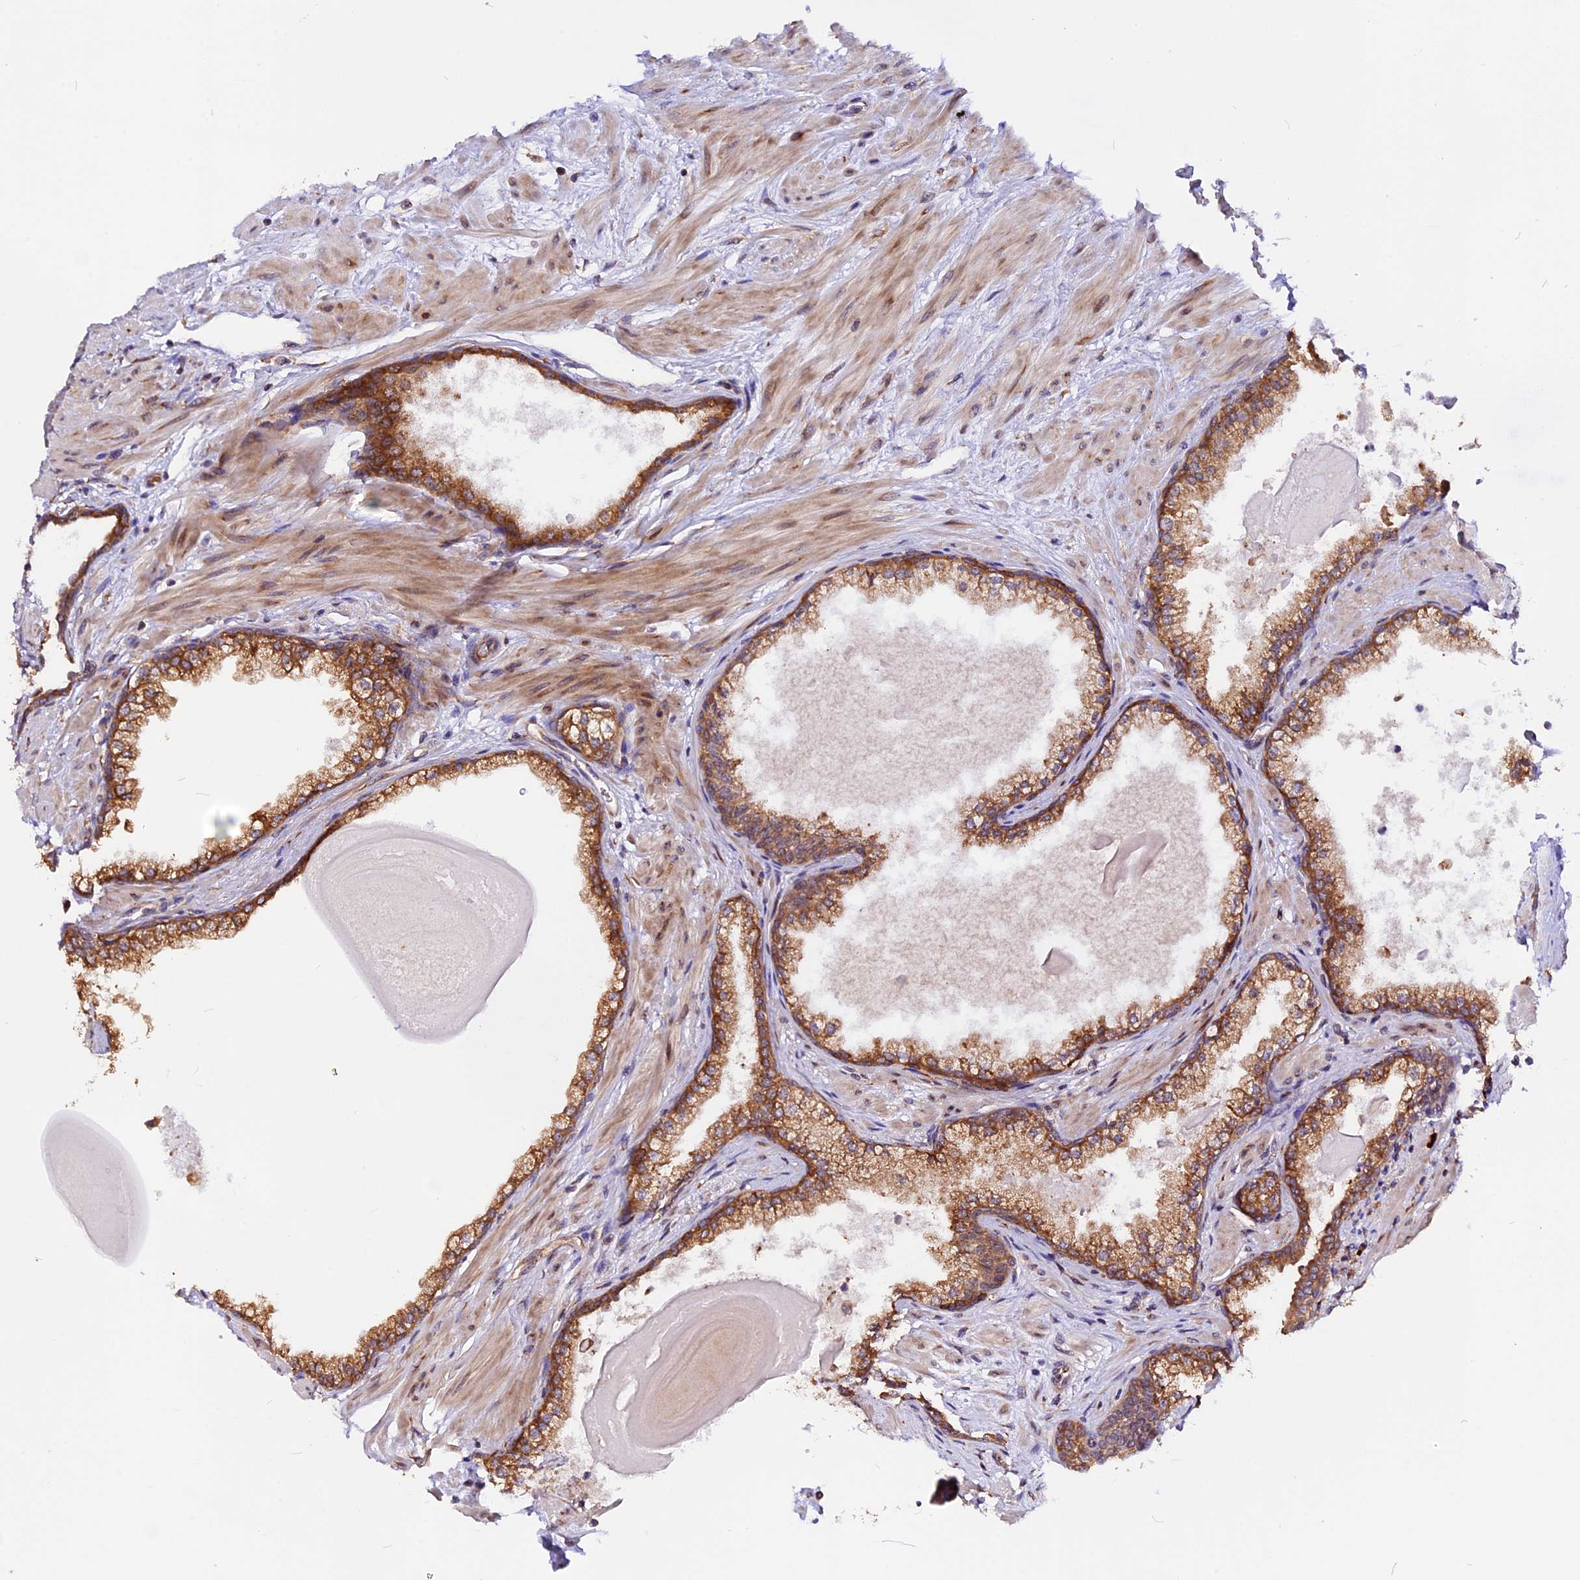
{"staining": {"intensity": "moderate", "quantity": ">75%", "location": "cytoplasmic/membranous"}, "tissue": "prostate", "cell_type": "Glandular cells", "image_type": "normal", "snomed": [{"axis": "morphology", "description": "Normal tissue, NOS"}, {"axis": "topography", "description": "Prostate"}], "caption": "Immunohistochemistry (DAB) staining of benign human prostate exhibits moderate cytoplasmic/membranous protein expression in approximately >75% of glandular cells. Nuclei are stained in blue.", "gene": "GNPTAB", "patient": {"sex": "male", "age": 57}}